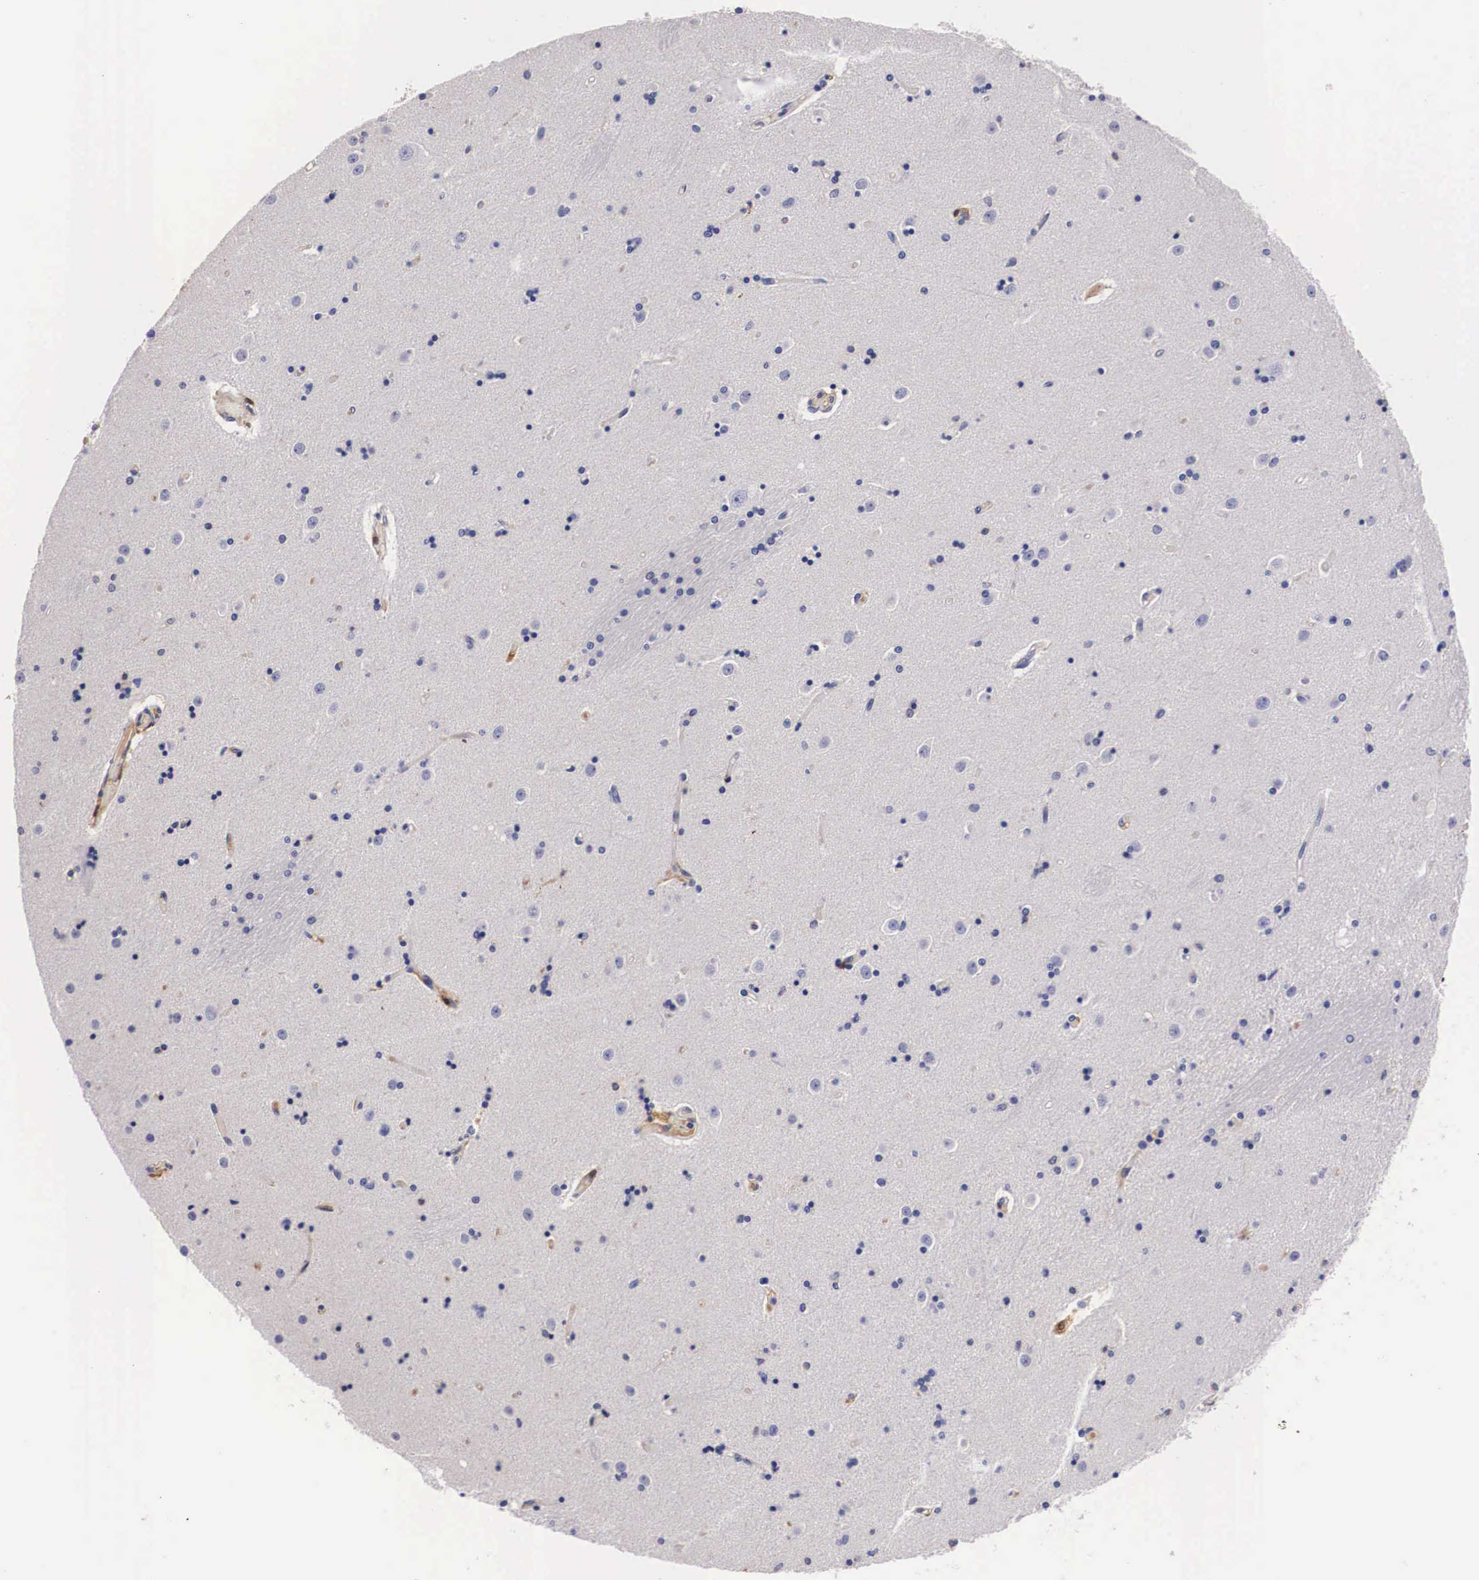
{"staining": {"intensity": "negative", "quantity": "none", "location": "none"}, "tissue": "caudate", "cell_type": "Glial cells", "image_type": "normal", "snomed": [{"axis": "morphology", "description": "Normal tissue, NOS"}, {"axis": "topography", "description": "Lateral ventricle wall"}], "caption": "A micrograph of human caudate is negative for staining in glial cells. (Brightfield microscopy of DAB (3,3'-diaminobenzidine) immunohistochemistry at high magnification).", "gene": "RENBP", "patient": {"sex": "female", "age": 54}}